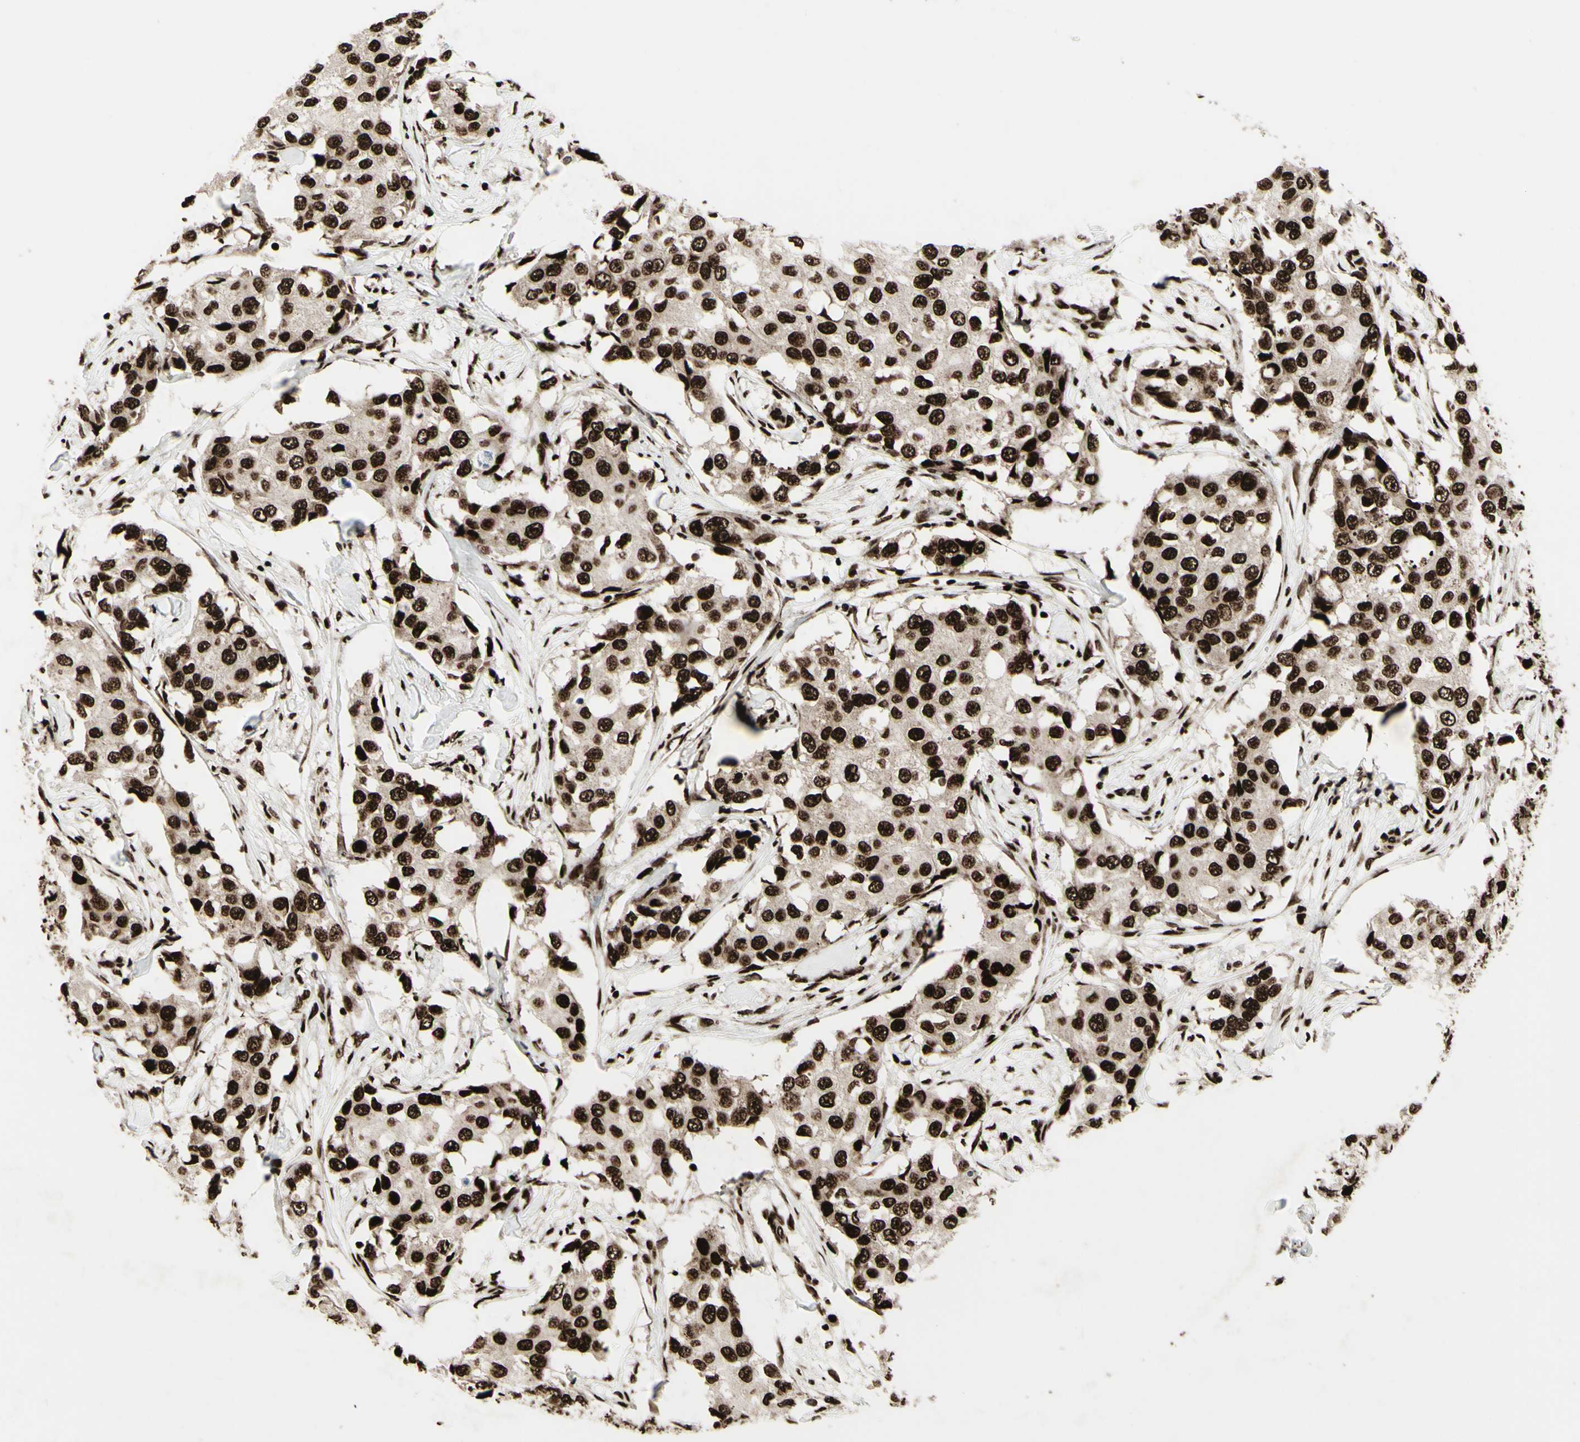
{"staining": {"intensity": "strong", "quantity": ">75%", "location": "nuclear"}, "tissue": "breast cancer", "cell_type": "Tumor cells", "image_type": "cancer", "snomed": [{"axis": "morphology", "description": "Duct carcinoma"}, {"axis": "topography", "description": "Breast"}], "caption": "Immunohistochemical staining of breast invasive ductal carcinoma reveals strong nuclear protein expression in about >75% of tumor cells. (Brightfield microscopy of DAB IHC at high magnification).", "gene": "U2AF2", "patient": {"sex": "female", "age": 27}}